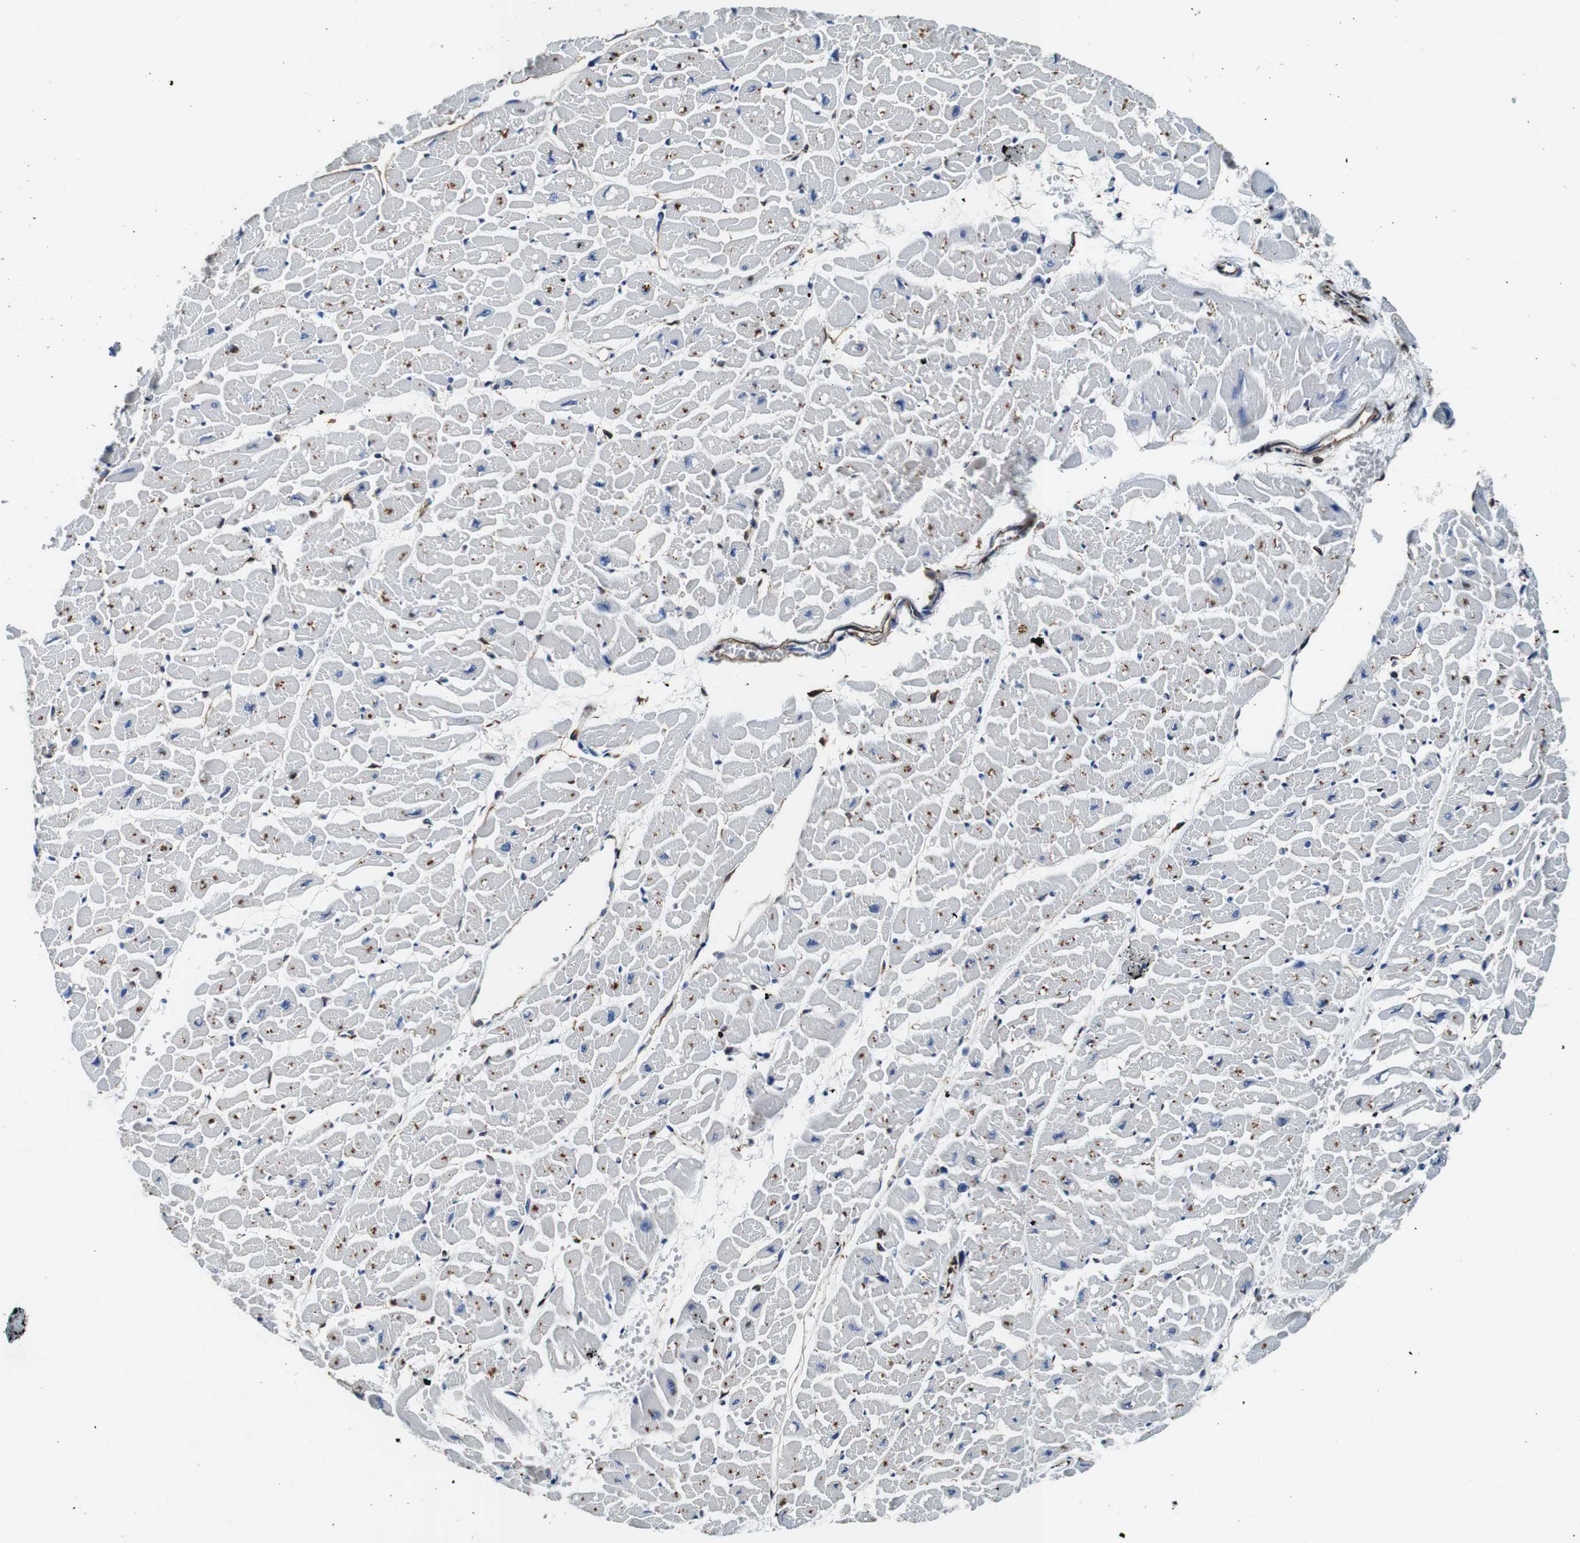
{"staining": {"intensity": "moderate", "quantity": "25%-75%", "location": "cytoplasmic/membranous"}, "tissue": "heart muscle", "cell_type": "Cardiomyocytes", "image_type": "normal", "snomed": [{"axis": "morphology", "description": "Normal tissue, NOS"}, {"axis": "topography", "description": "Heart"}], "caption": "High-power microscopy captured an IHC image of normal heart muscle, revealing moderate cytoplasmic/membranous positivity in about 25%-75% of cardiomyocytes. (DAB IHC with brightfield microscopy, high magnification).", "gene": "GJE1", "patient": {"sex": "male", "age": 45}}